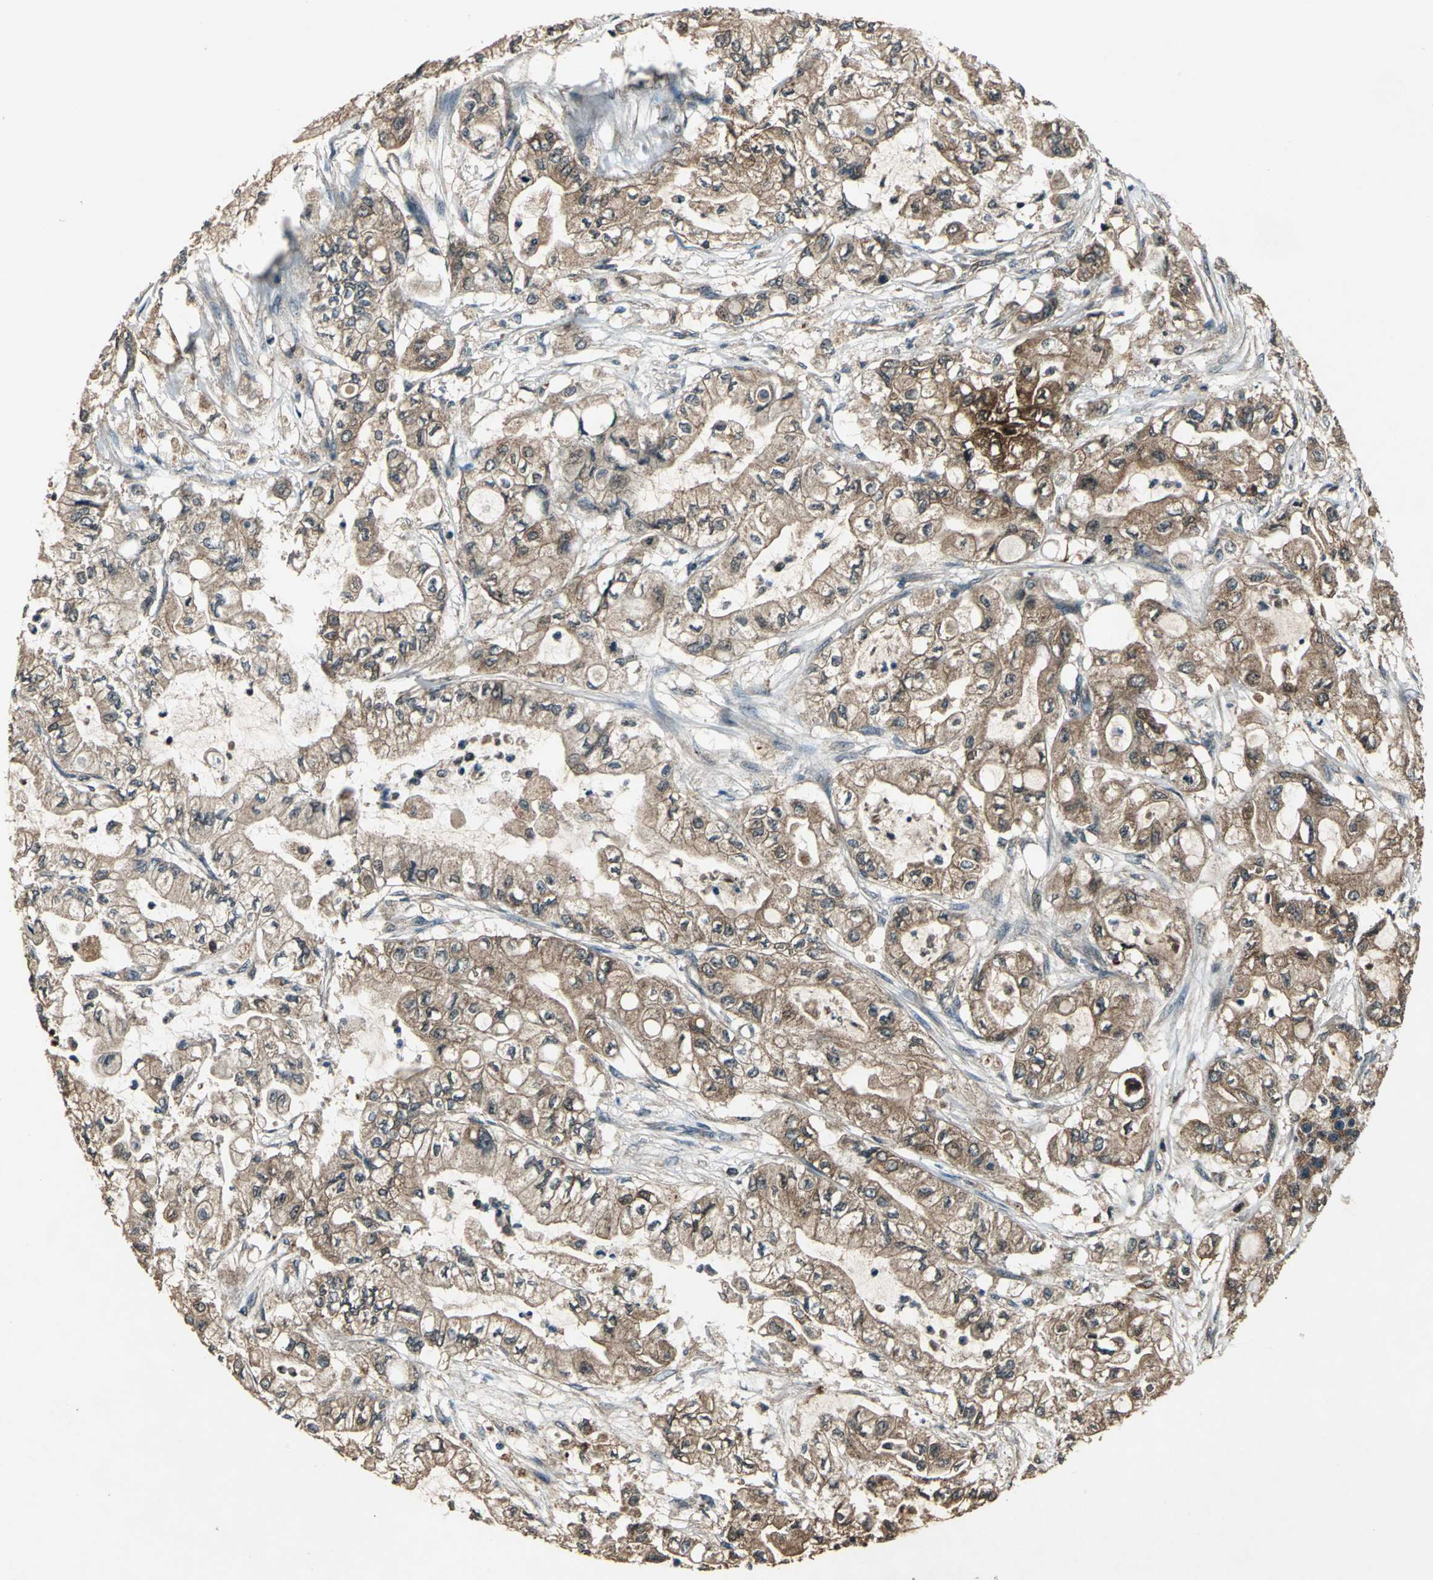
{"staining": {"intensity": "moderate", "quantity": ">75%", "location": "cytoplasmic/membranous"}, "tissue": "pancreatic cancer", "cell_type": "Tumor cells", "image_type": "cancer", "snomed": [{"axis": "morphology", "description": "Adenocarcinoma, NOS"}, {"axis": "topography", "description": "Pancreas"}], "caption": "This is an image of immunohistochemistry (IHC) staining of pancreatic adenocarcinoma, which shows moderate positivity in the cytoplasmic/membranous of tumor cells.", "gene": "AHSA1", "patient": {"sex": "male", "age": 79}}